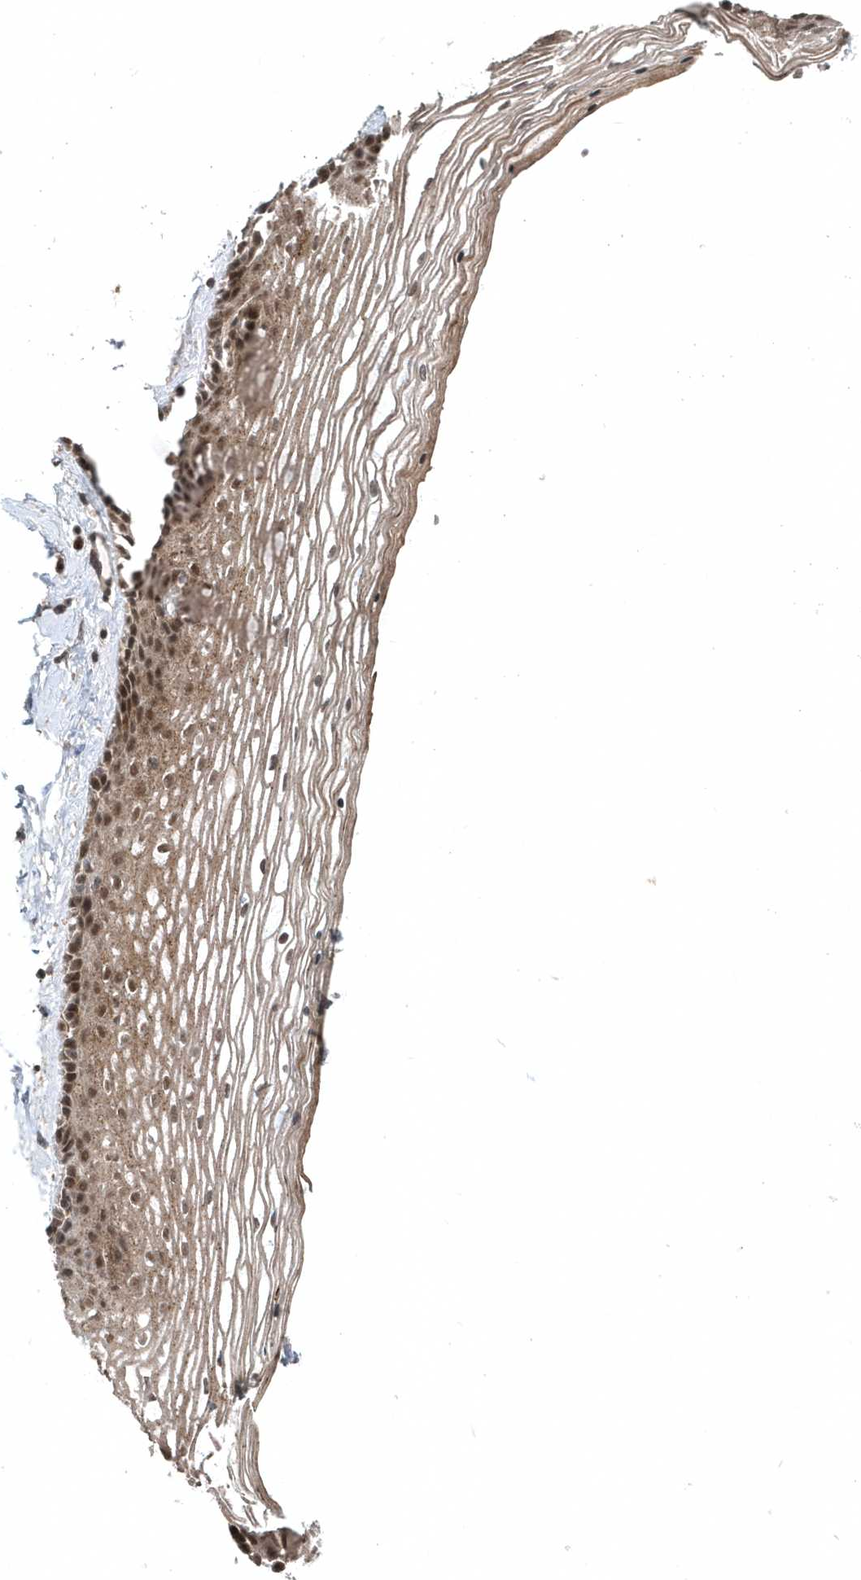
{"staining": {"intensity": "strong", "quantity": ">75%", "location": "cytoplasmic/membranous,nuclear"}, "tissue": "vagina", "cell_type": "Squamous epithelial cells", "image_type": "normal", "snomed": [{"axis": "morphology", "description": "Normal tissue, NOS"}, {"axis": "topography", "description": "Vagina"}], "caption": "IHC micrograph of benign vagina: human vagina stained using IHC displays high levels of strong protein expression localized specifically in the cytoplasmic/membranous,nuclear of squamous epithelial cells, appearing as a cytoplasmic/membranous,nuclear brown color.", "gene": "QTRT2", "patient": {"sex": "female", "age": 46}}